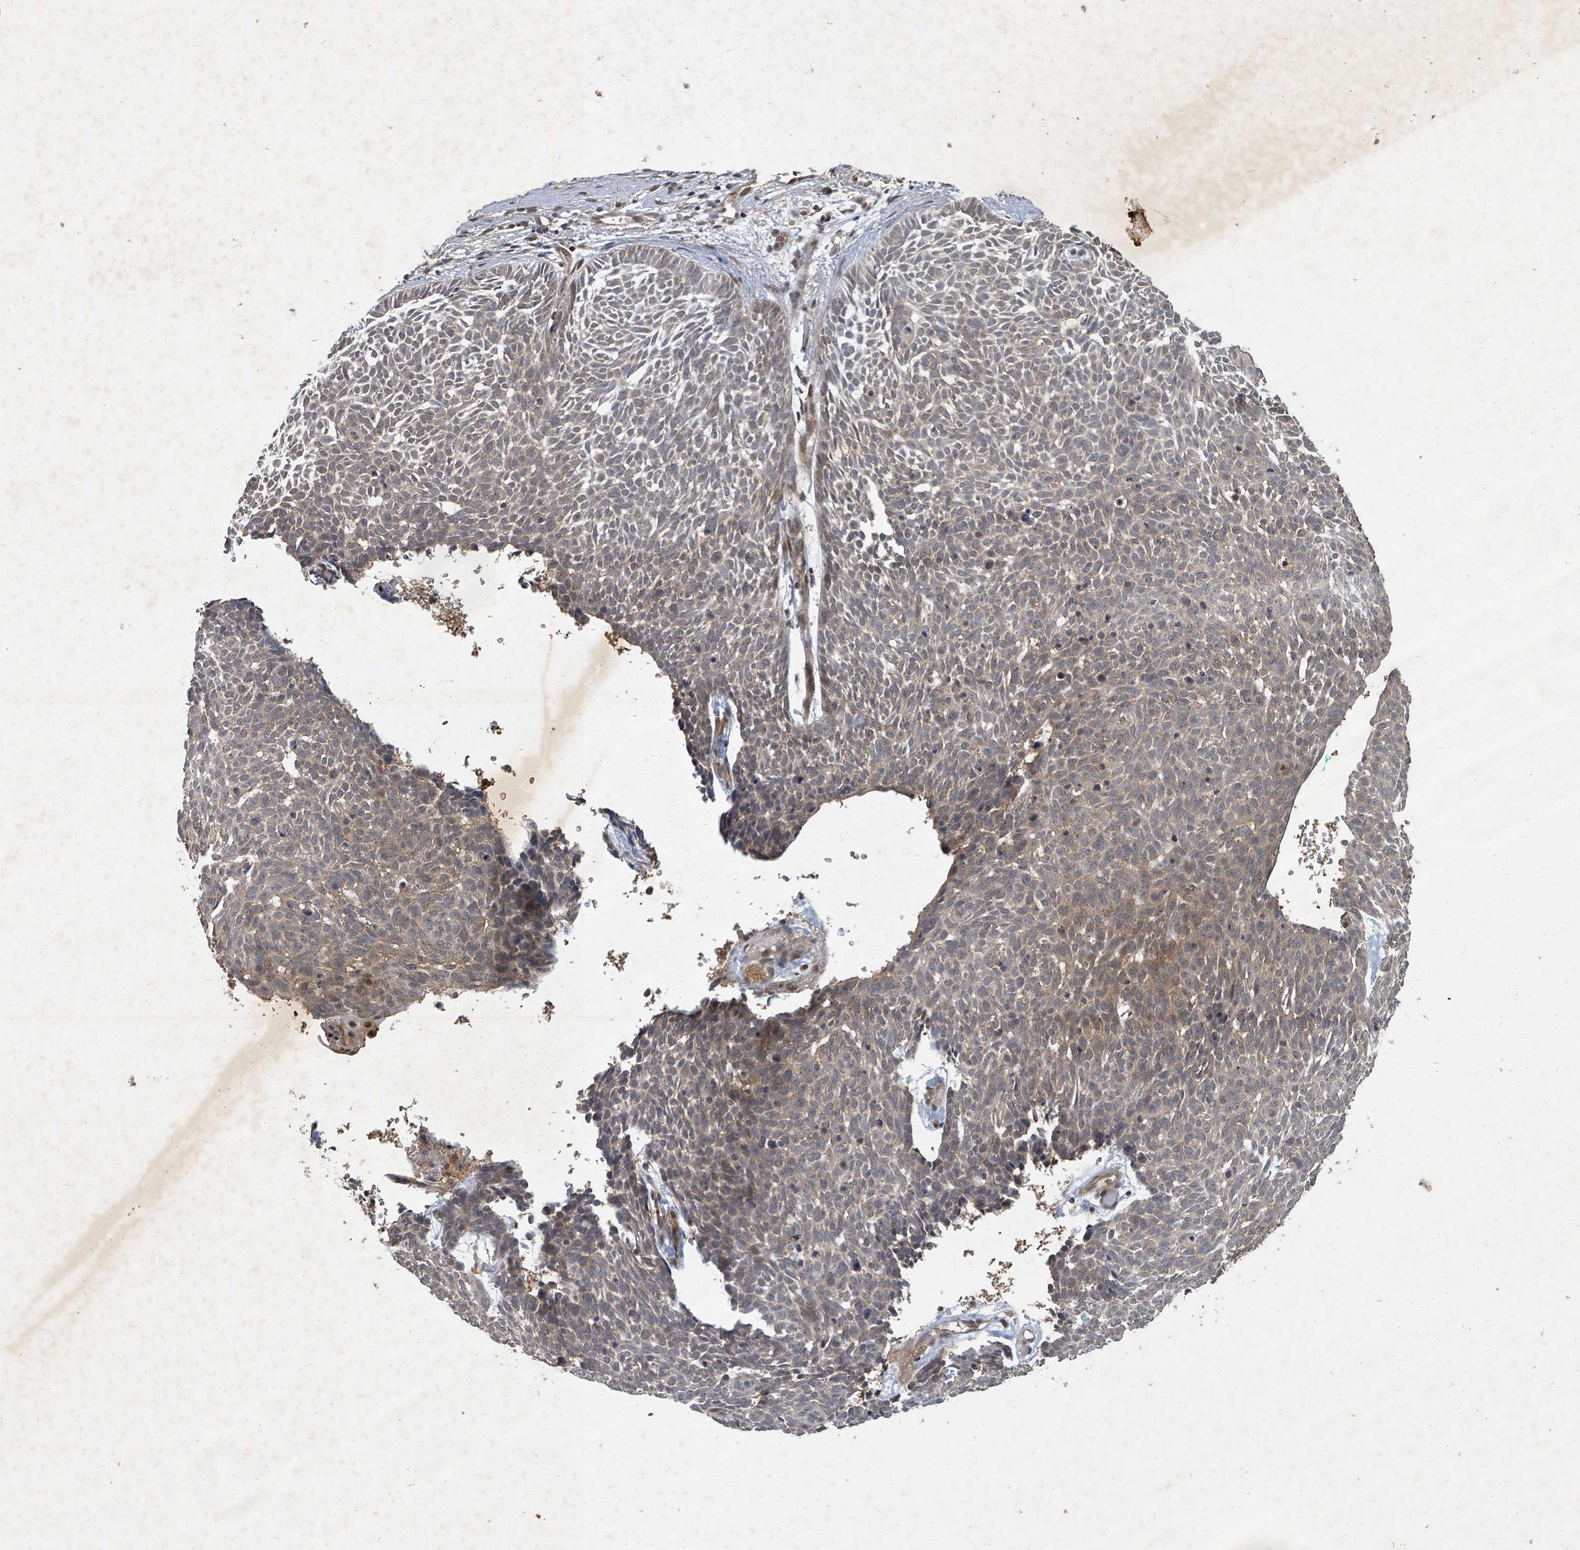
{"staining": {"intensity": "moderate", "quantity": "<25%", "location": "cytoplasmic/membranous,nuclear"}, "tissue": "skin cancer", "cell_type": "Tumor cells", "image_type": "cancer", "snomed": [{"axis": "morphology", "description": "Basal cell carcinoma"}, {"axis": "topography", "description": "Skin"}], "caption": "Moderate cytoplasmic/membranous and nuclear staining for a protein is seen in approximately <25% of tumor cells of basal cell carcinoma (skin) using immunohistochemistry (IHC).", "gene": "KDM4E", "patient": {"sex": "male", "age": 61}}